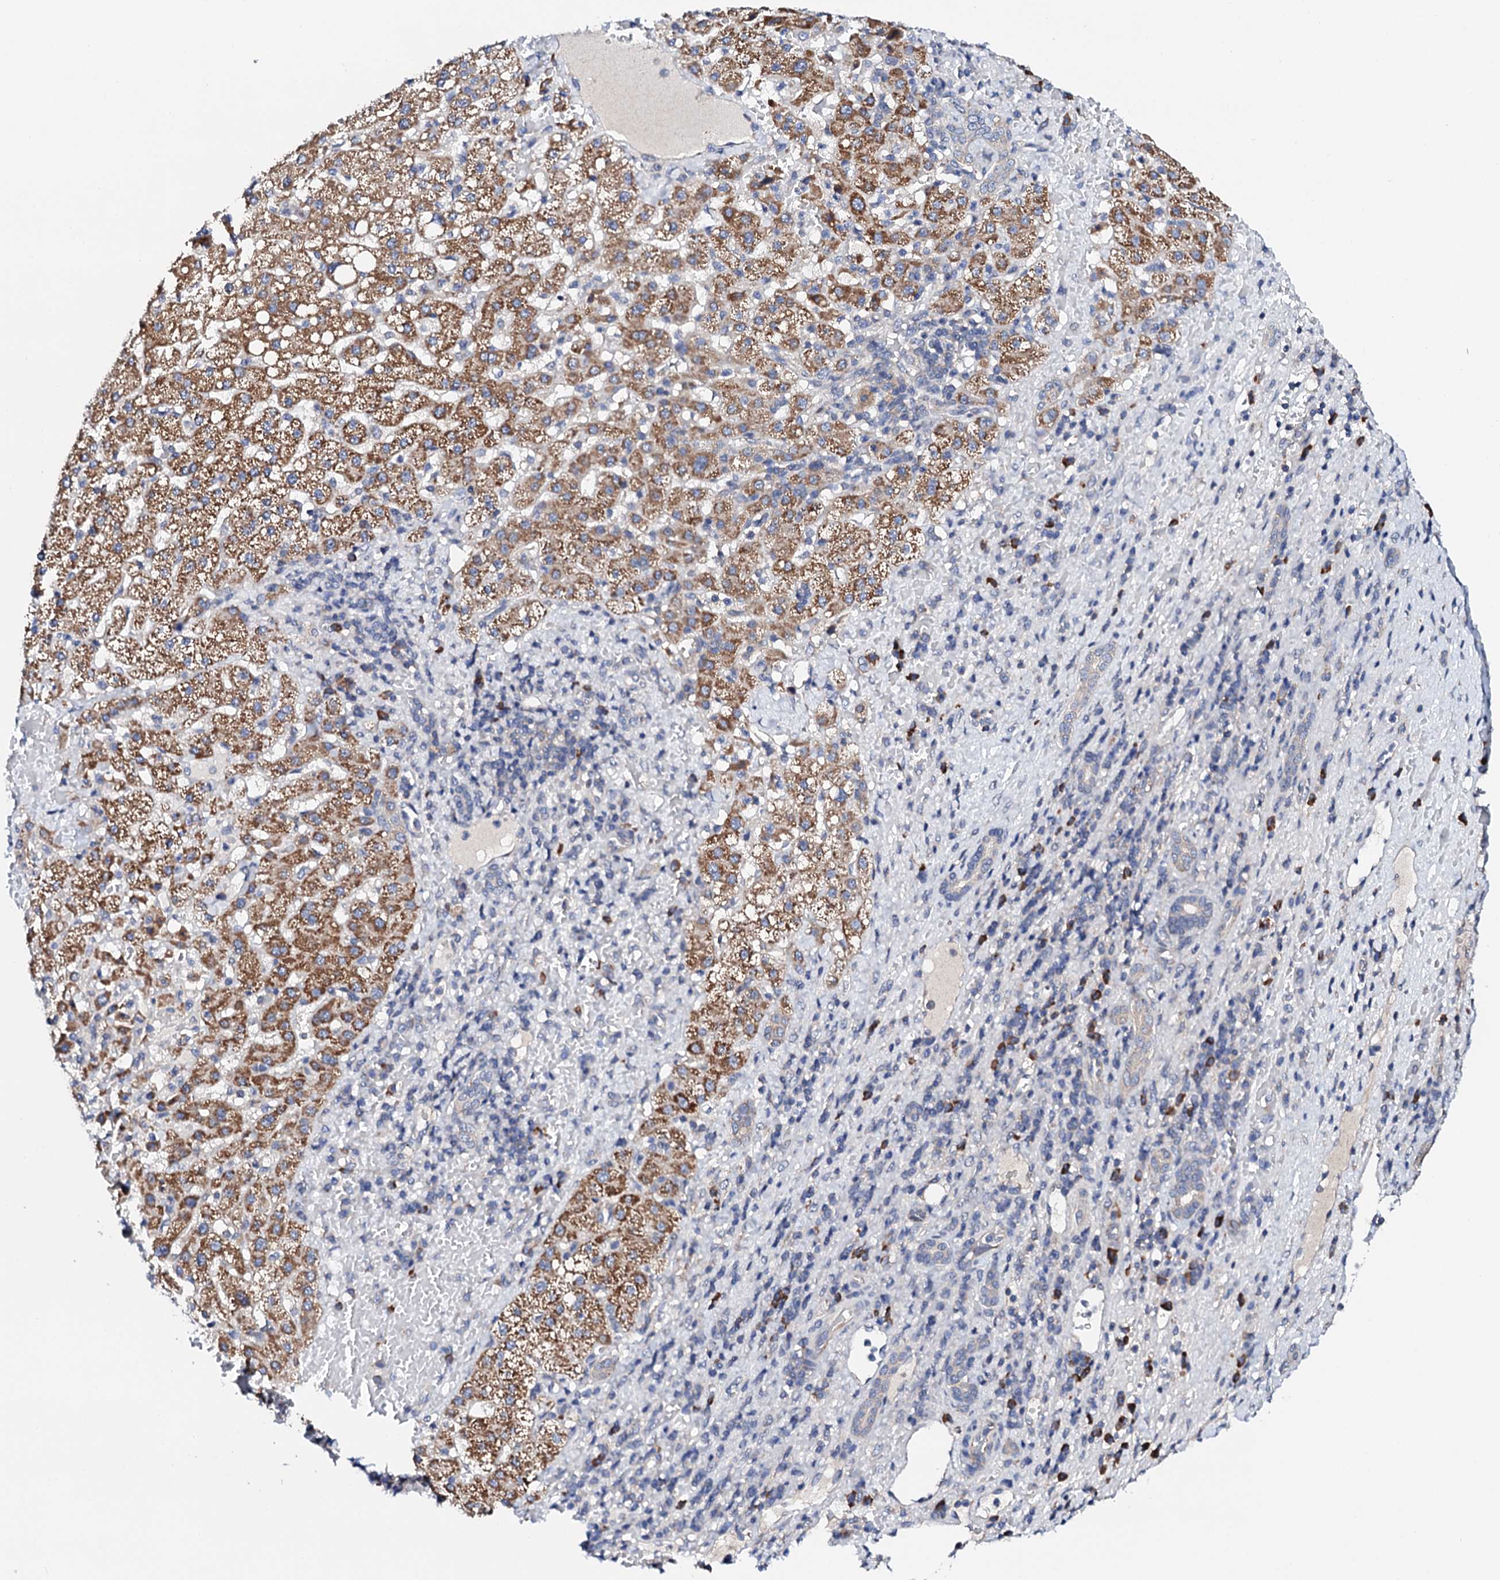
{"staining": {"intensity": "moderate", "quantity": ">75%", "location": "cytoplasmic/membranous"}, "tissue": "liver cancer", "cell_type": "Tumor cells", "image_type": "cancer", "snomed": [{"axis": "morphology", "description": "Normal tissue, NOS"}, {"axis": "morphology", "description": "Carcinoma, Hepatocellular, NOS"}, {"axis": "topography", "description": "Liver"}], "caption": "Immunohistochemistry (DAB) staining of hepatocellular carcinoma (liver) reveals moderate cytoplasmic/membranous protein staining in about >75% of tumor cells.", "gene": "NUP58", "patient": {"sex": "male", "age": 57}}